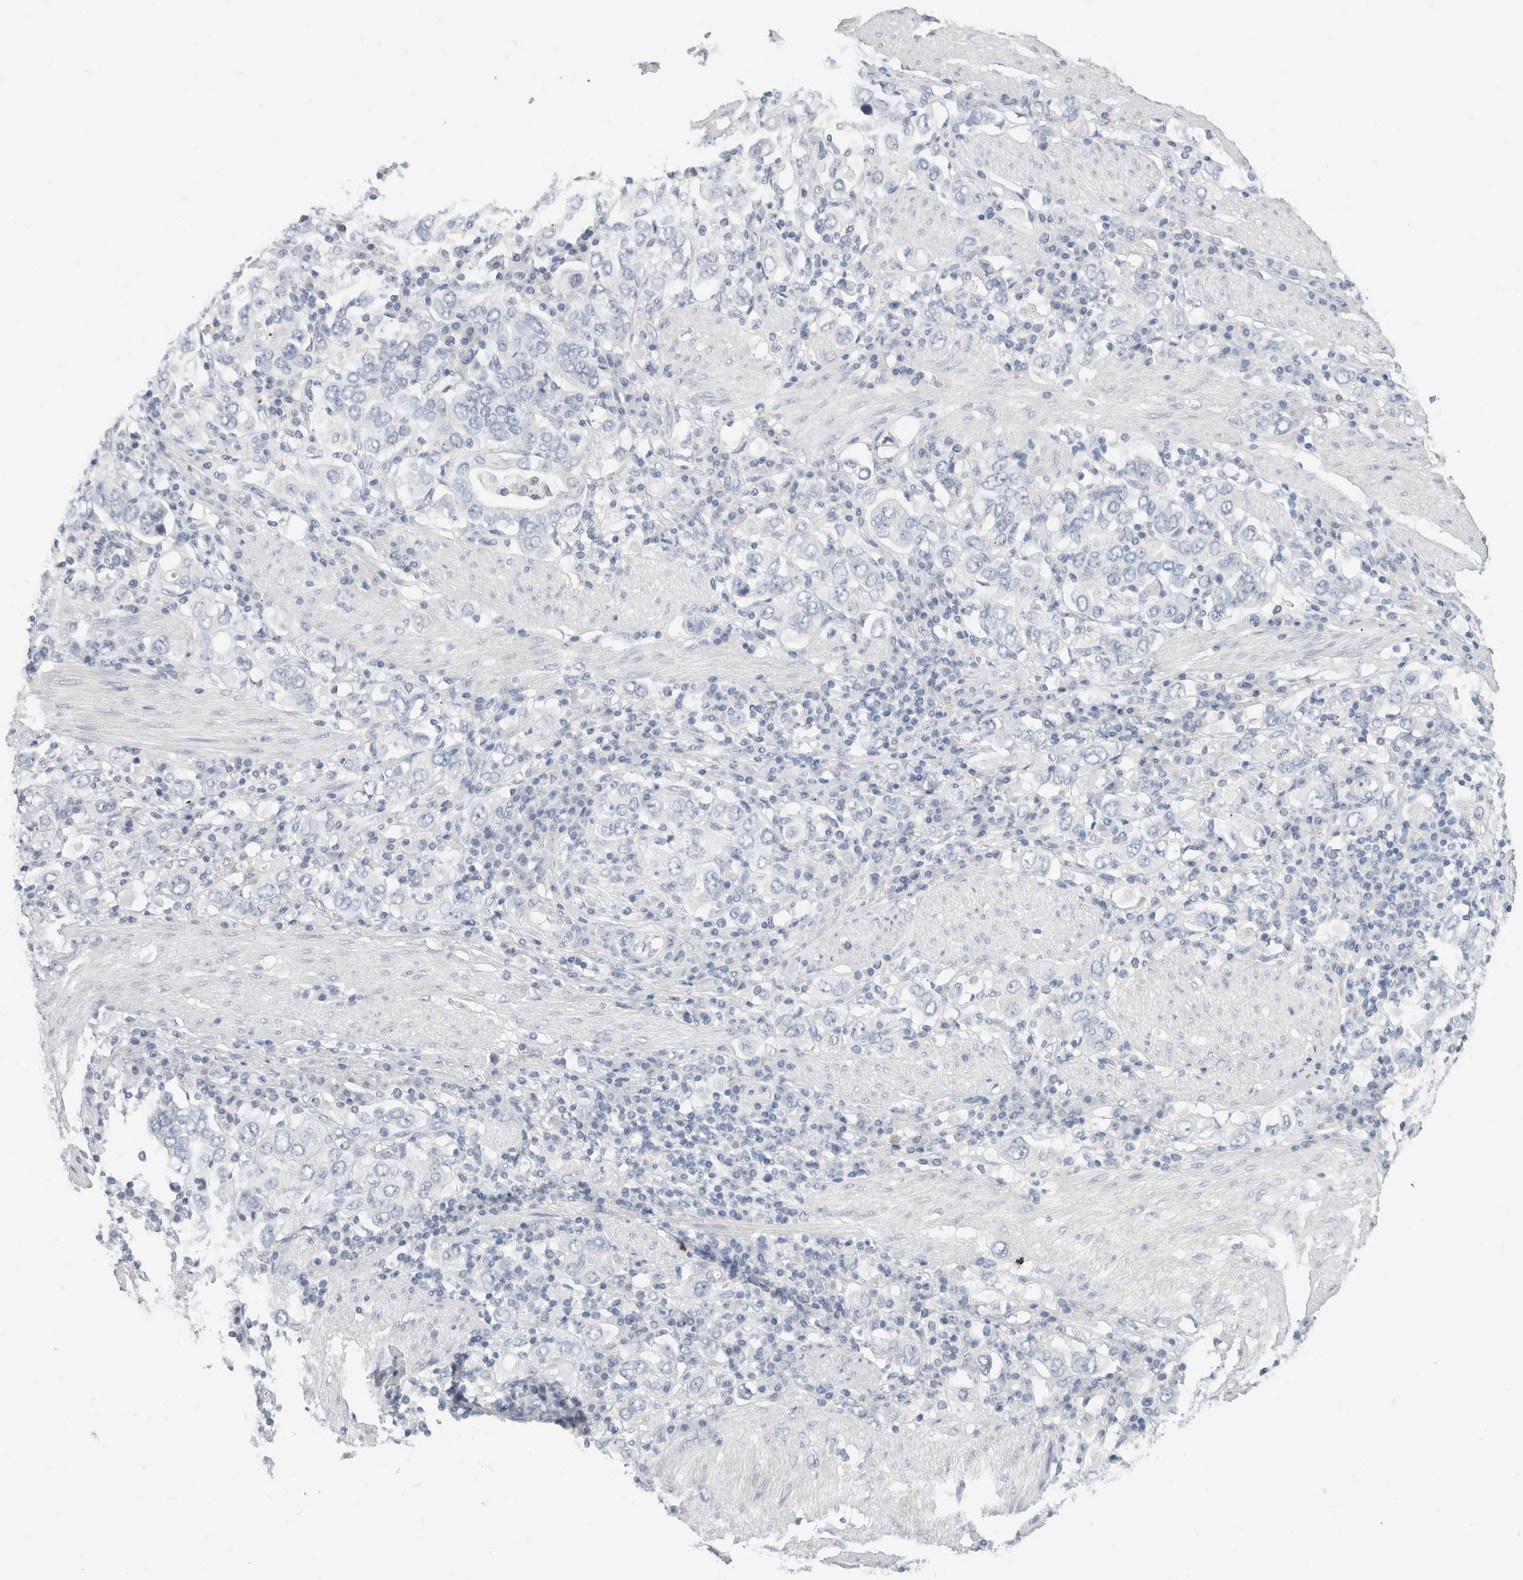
{"staining": {"intensity": "negative", "quantity": "none", "location": "none"}, "tissue": "stomach cancer", "cell_type": "Tumor cells", "image_type": "cancer", "snomed": [{"axis": "morphology", "description": "Adenocarcinoma, NOS"}, {"axis": "topography", "description": "Stomach, upper"}], "caption": "Stomach adenocarcinoma stained for a protein using immunohistochemistry (IHC) exhibits no staining tumor cells.", "gene": "BCAN", "patient": {"sex": "male", "age": 62}}